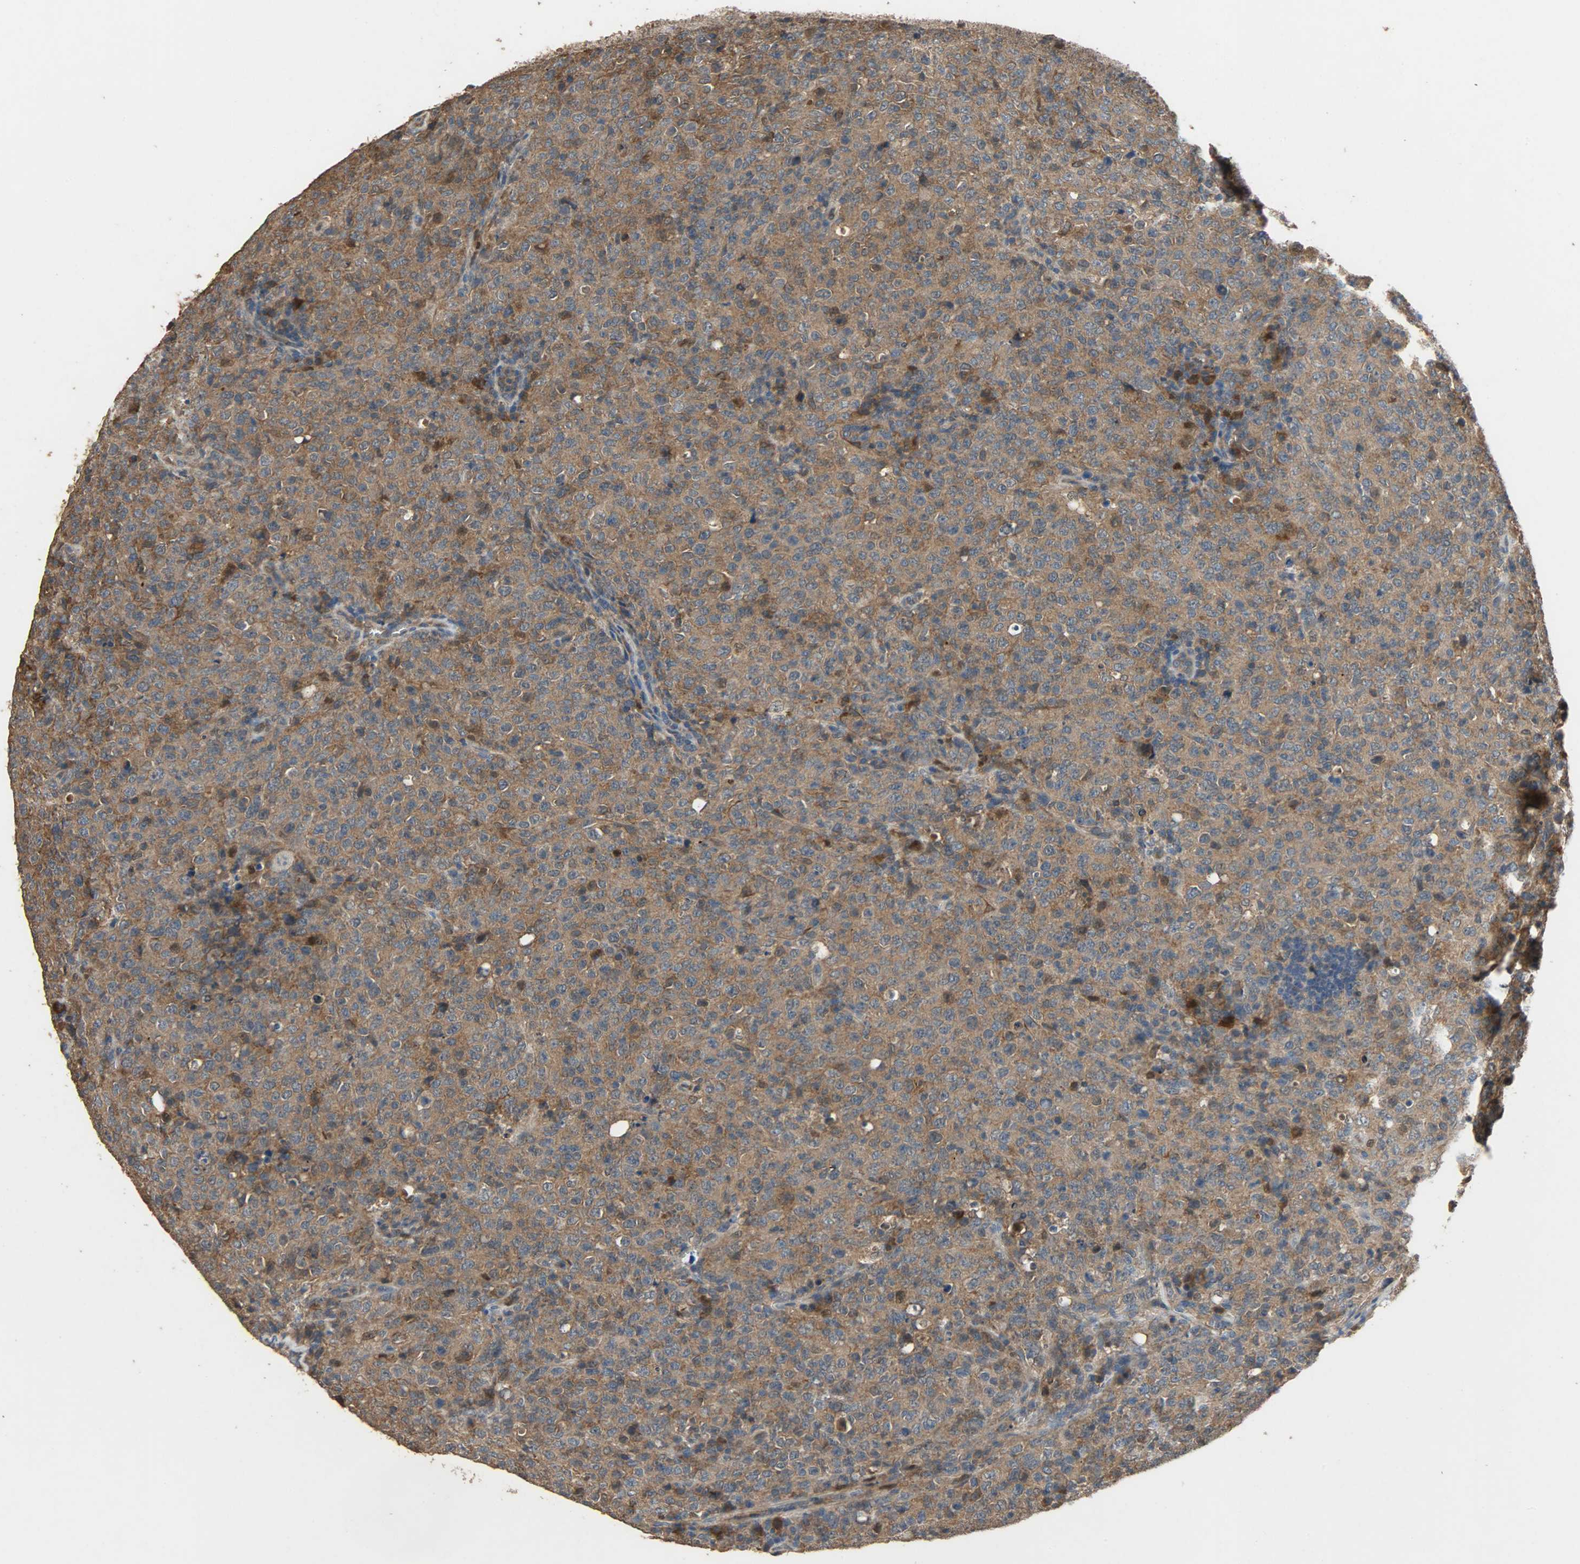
{"staining": {"intensity": "moderate", "quantity": ">75%", "location": "cytoplasmic/membranous"}, "tissue": "lymphoma", "cell_type": "Tumor cells", "image_type": "cancer", "snomed": [{"axis": "morphology", "description": "Malignant lymphoma, non-Hodgkin's type, High grade"}, {"axis": "topography", "description": "Tonsil"}], "caption": "A brown stain shows moderate cytoplasmic/membranous expression of a protein in human lymphoma tumor cells. (IHC, brightfield microscopy, high magnification).", "gene": "CDKN2C", "patient": {"sex": "female", "age": 36}}